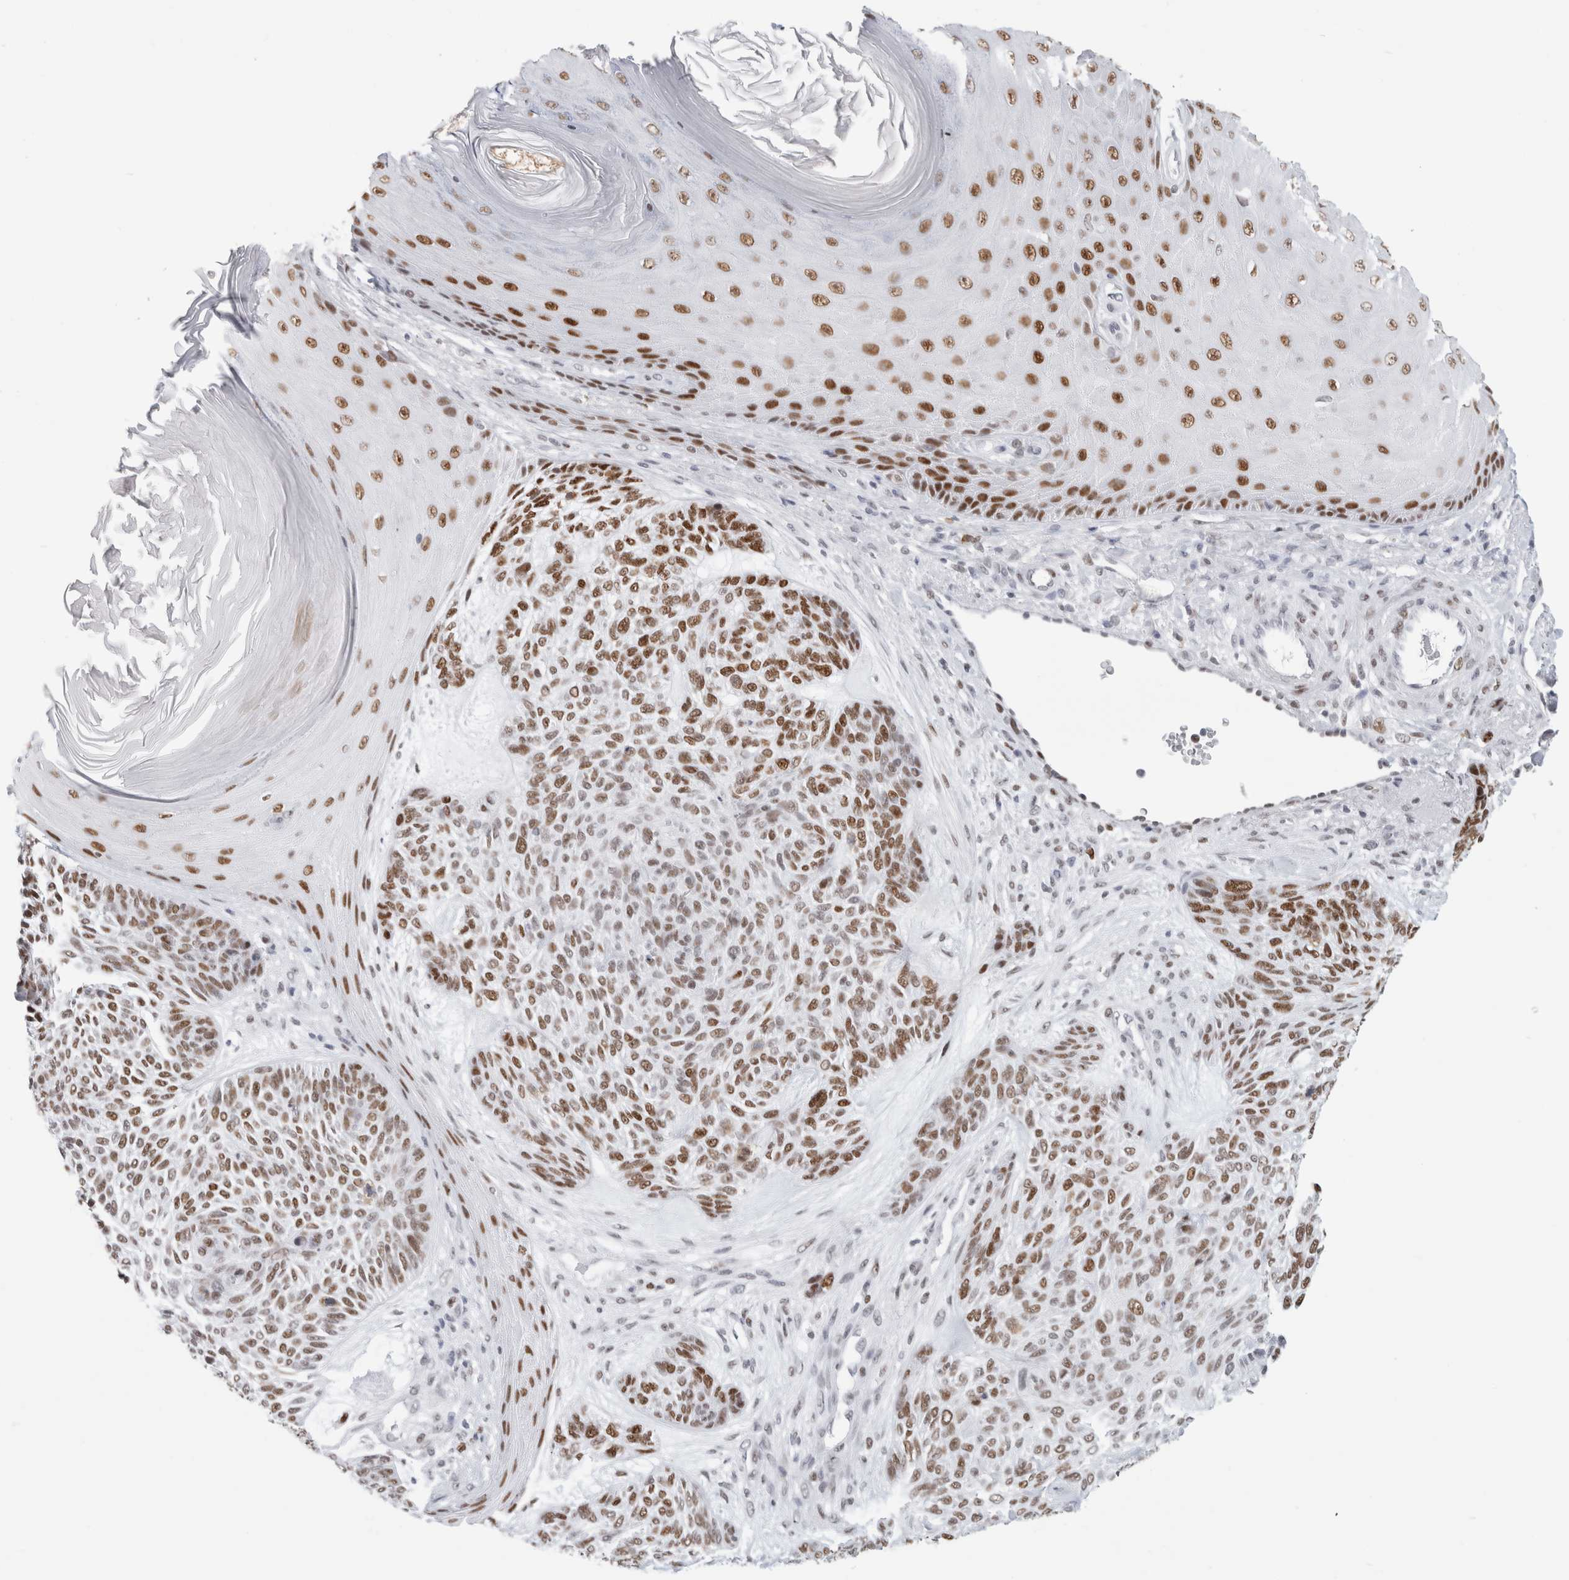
{"staining": {"intensity": "moderate", "quantity": ">75%", "location": "nuclear"}, "tissue": "skin cancer", "cell_type": "Tumor cells", "image_type": "cancer", "snomed": [{"axis": "morphology", "description": "Basal cell carcinoma"}, {"axis": "topography", "description": "Skin"}], "caption": "IHC of human skin cancer demonstrates medium levels of moderate nuclear expression in about >75% of tumor cells.", "gene": "SMARCC1", "patient": {"sex": "male", "age": 55}}